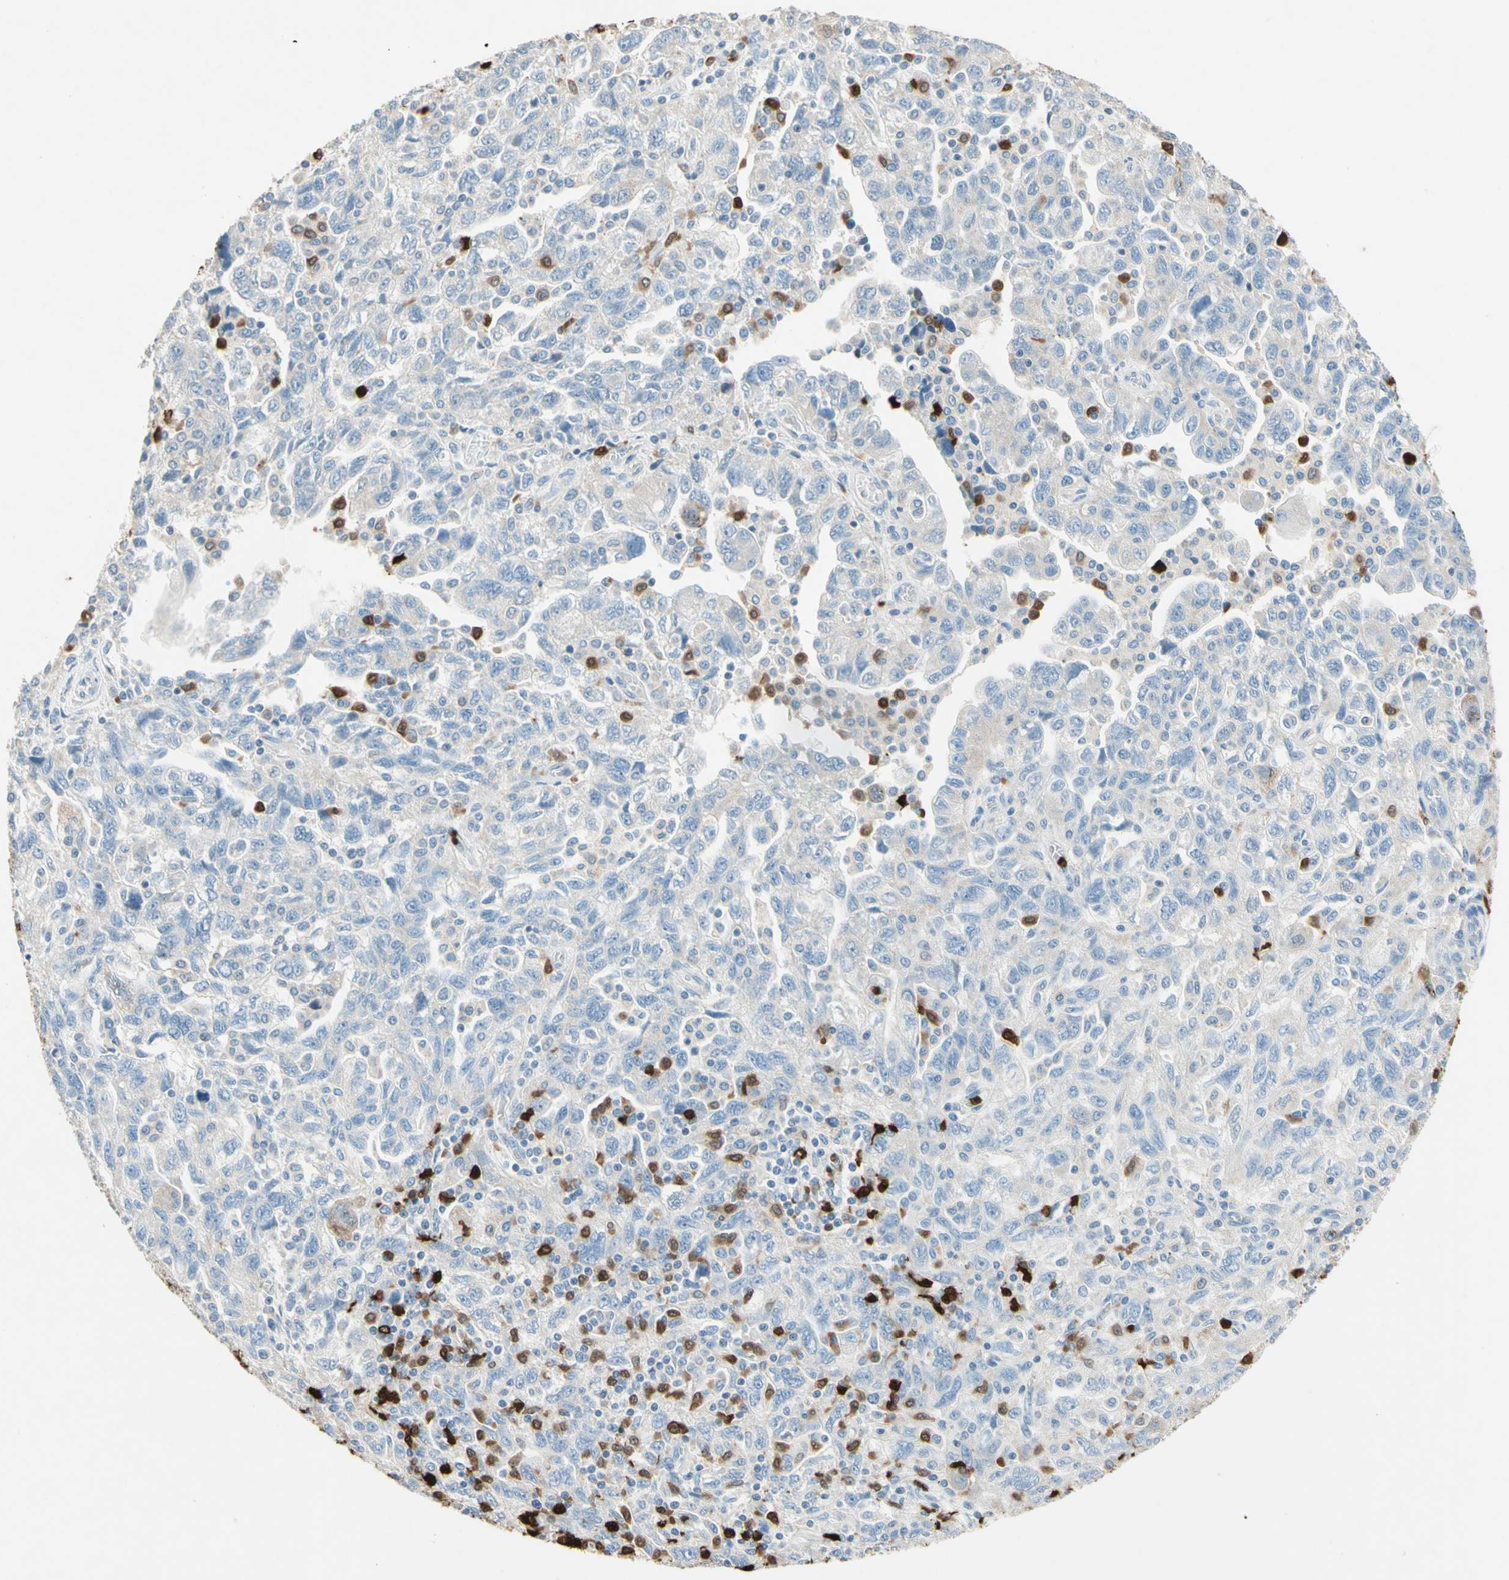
{"staining": {"intensity": "negative", "quantity": "none", "location": "none"}, "tissue": "ovarian cancer", "cell_type": "Tumor cells", "image_type": "cancer", "snomed": [{"axis": "morphology", "description": "Carcinoma, NOS"}, {"axis": "morphology", "description": "Cystadenocarcinoma, serous, NOS"}, {"axis": "topography", "description": "Ovary"}], "caption": "Immunohistochemistry image of human ovarian cancer stained for a protein (brown), which reveals no expression in tumor cells.", "gene": "NFKBIZ", "patient": {"sex": "female", "age": 69}}